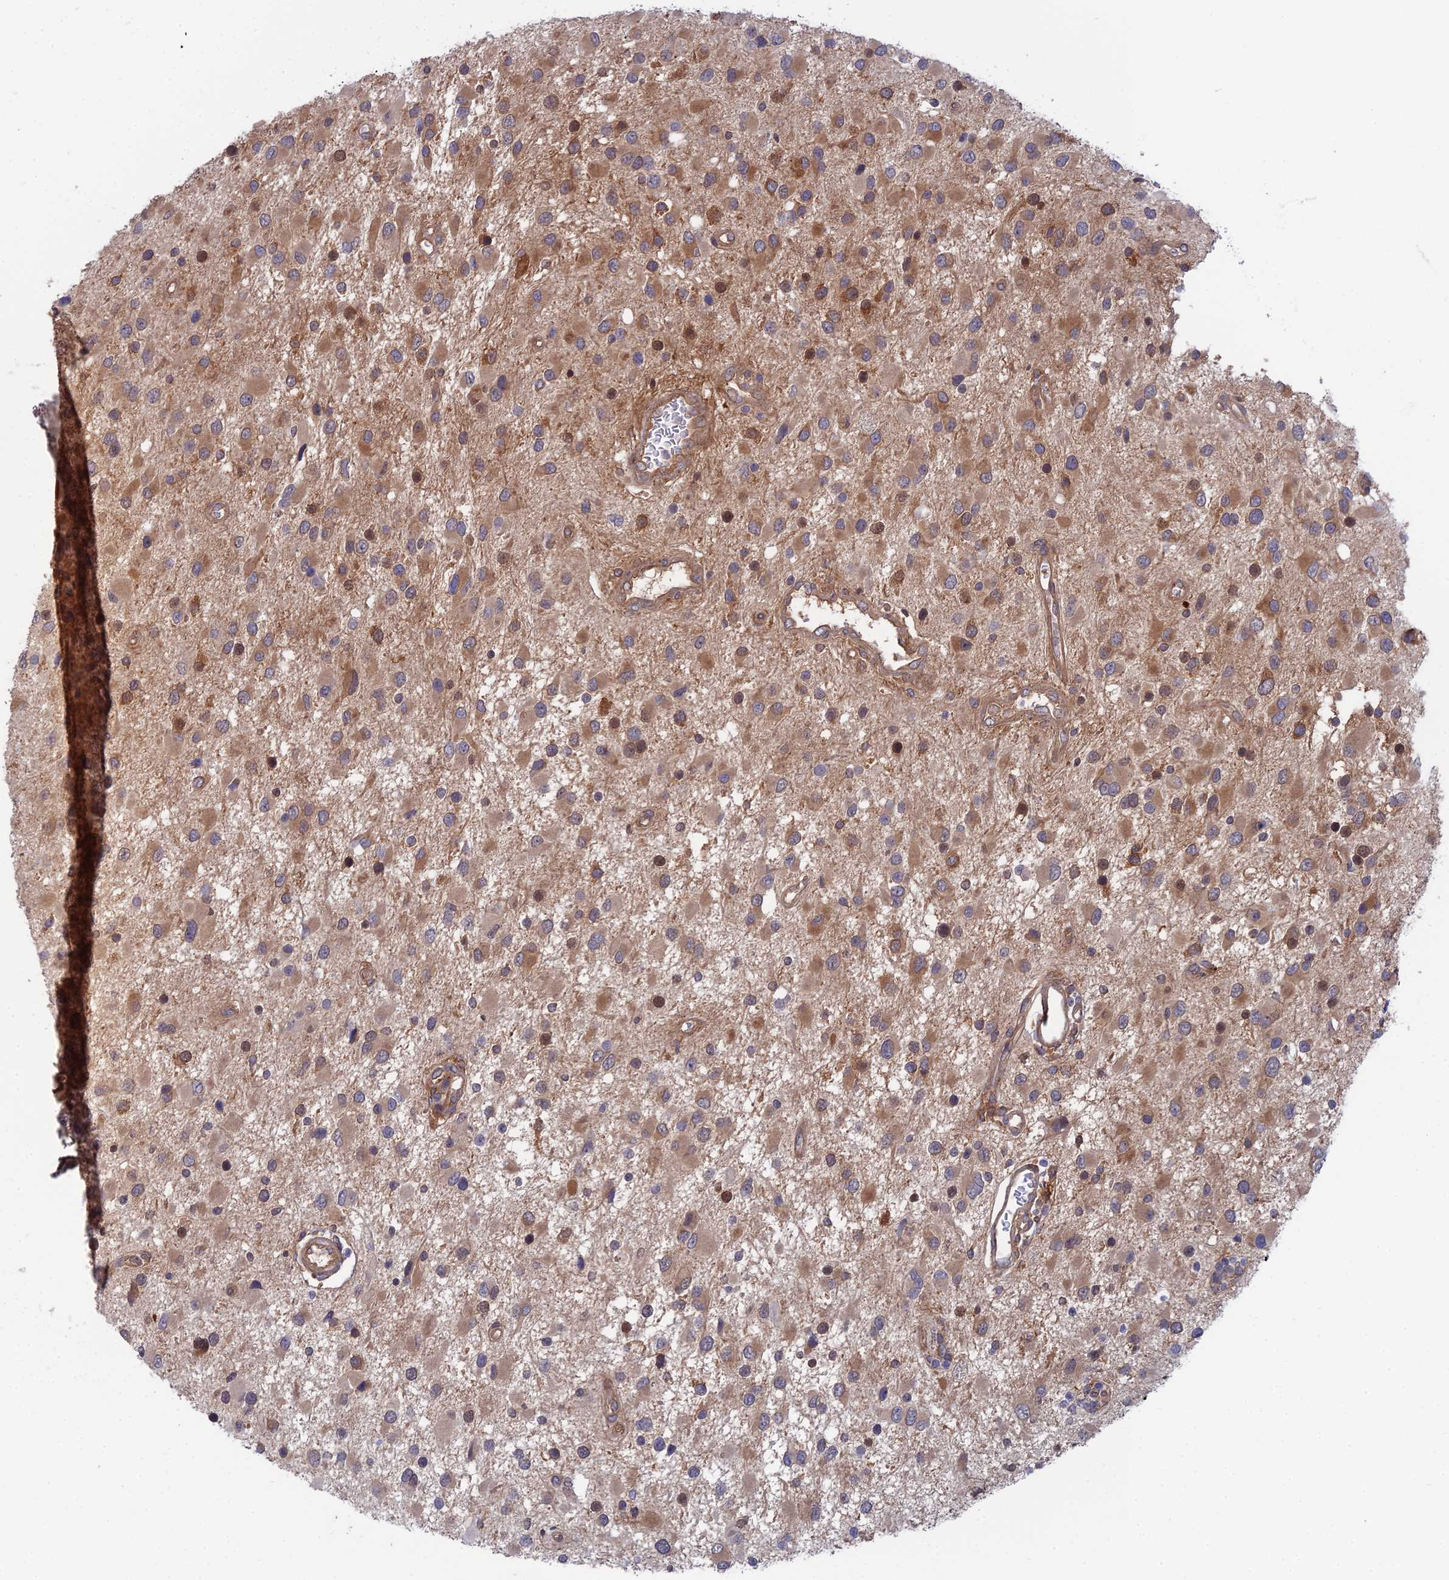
{"staining": {"intensity": "moderate", "quantity": ">75%", "location": "cytoplasmic/membranous"}, "tissue": "glioma", "cell_type": "Tumor cells", "image_type": "cancer", "snomed": [{"axis": "morphology", "description": "Glioma, malignant, High grade"}, {"axis": "topography", "description": "Brain"}], "caption": "A high-resolution micrograph shows IHC staining of glioma, which demonstrates moderate cytoplasmic/membranous expression in about >75% of tumor cells.", "gene": "ABHD1", "patient": {"sex": "male", "age": 53}}